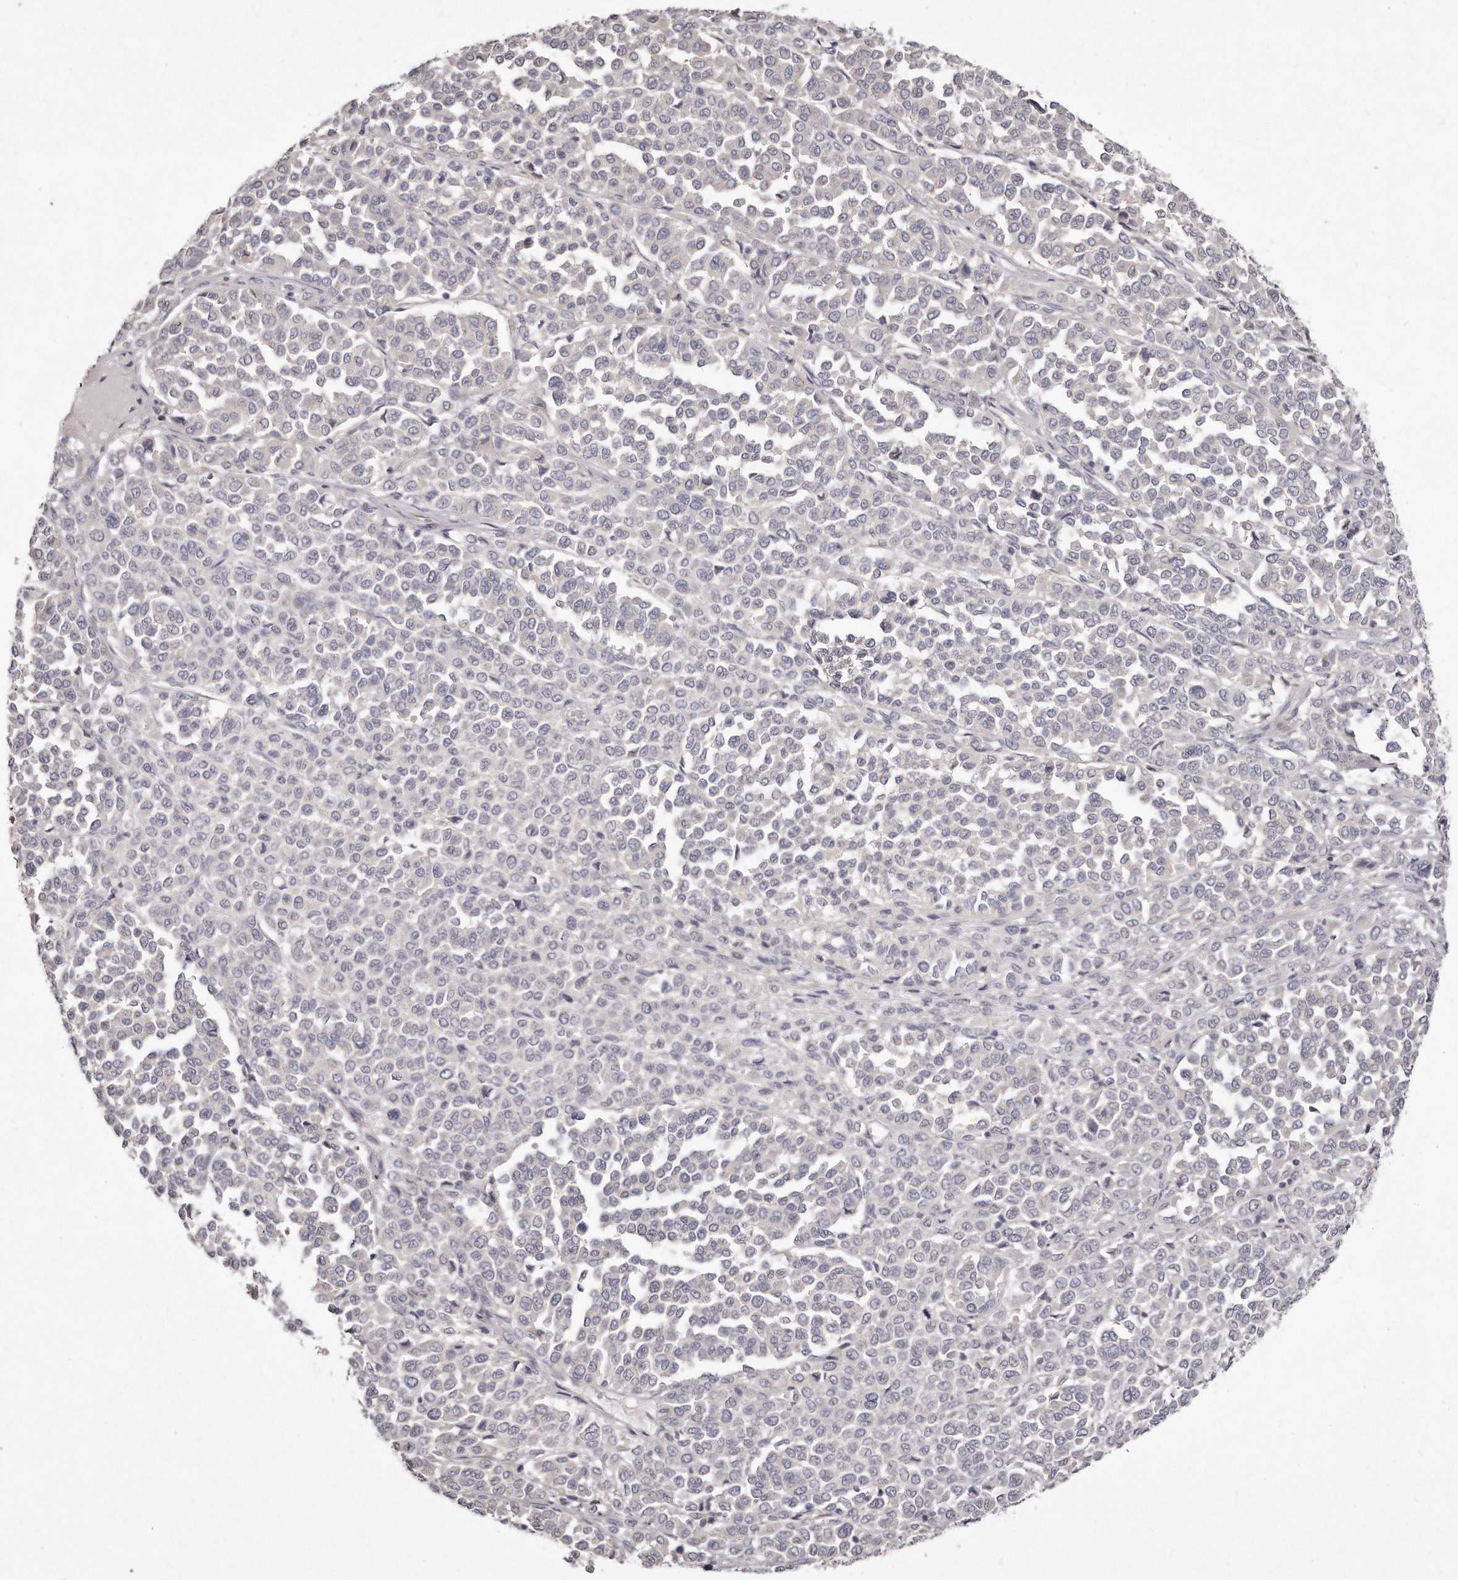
{"staining": {"intensity": "negative", "quantity": "none", "location": "none"}, "tissue": "melanoma", "cell_type": "Tumor cells", "image_type": "cancer", "snomed": [{"axis": "morphology", "description": "Malignant melanoma, Metastatic site"}, {"axis": "topography", "description": "Pancreas"}], "caption": "Melanoma was stained to show a protein in brown. There is no significant positivity in tumor cells.", "gene": "TTLL4", "patient": {"sex": "female", "age": 30}}